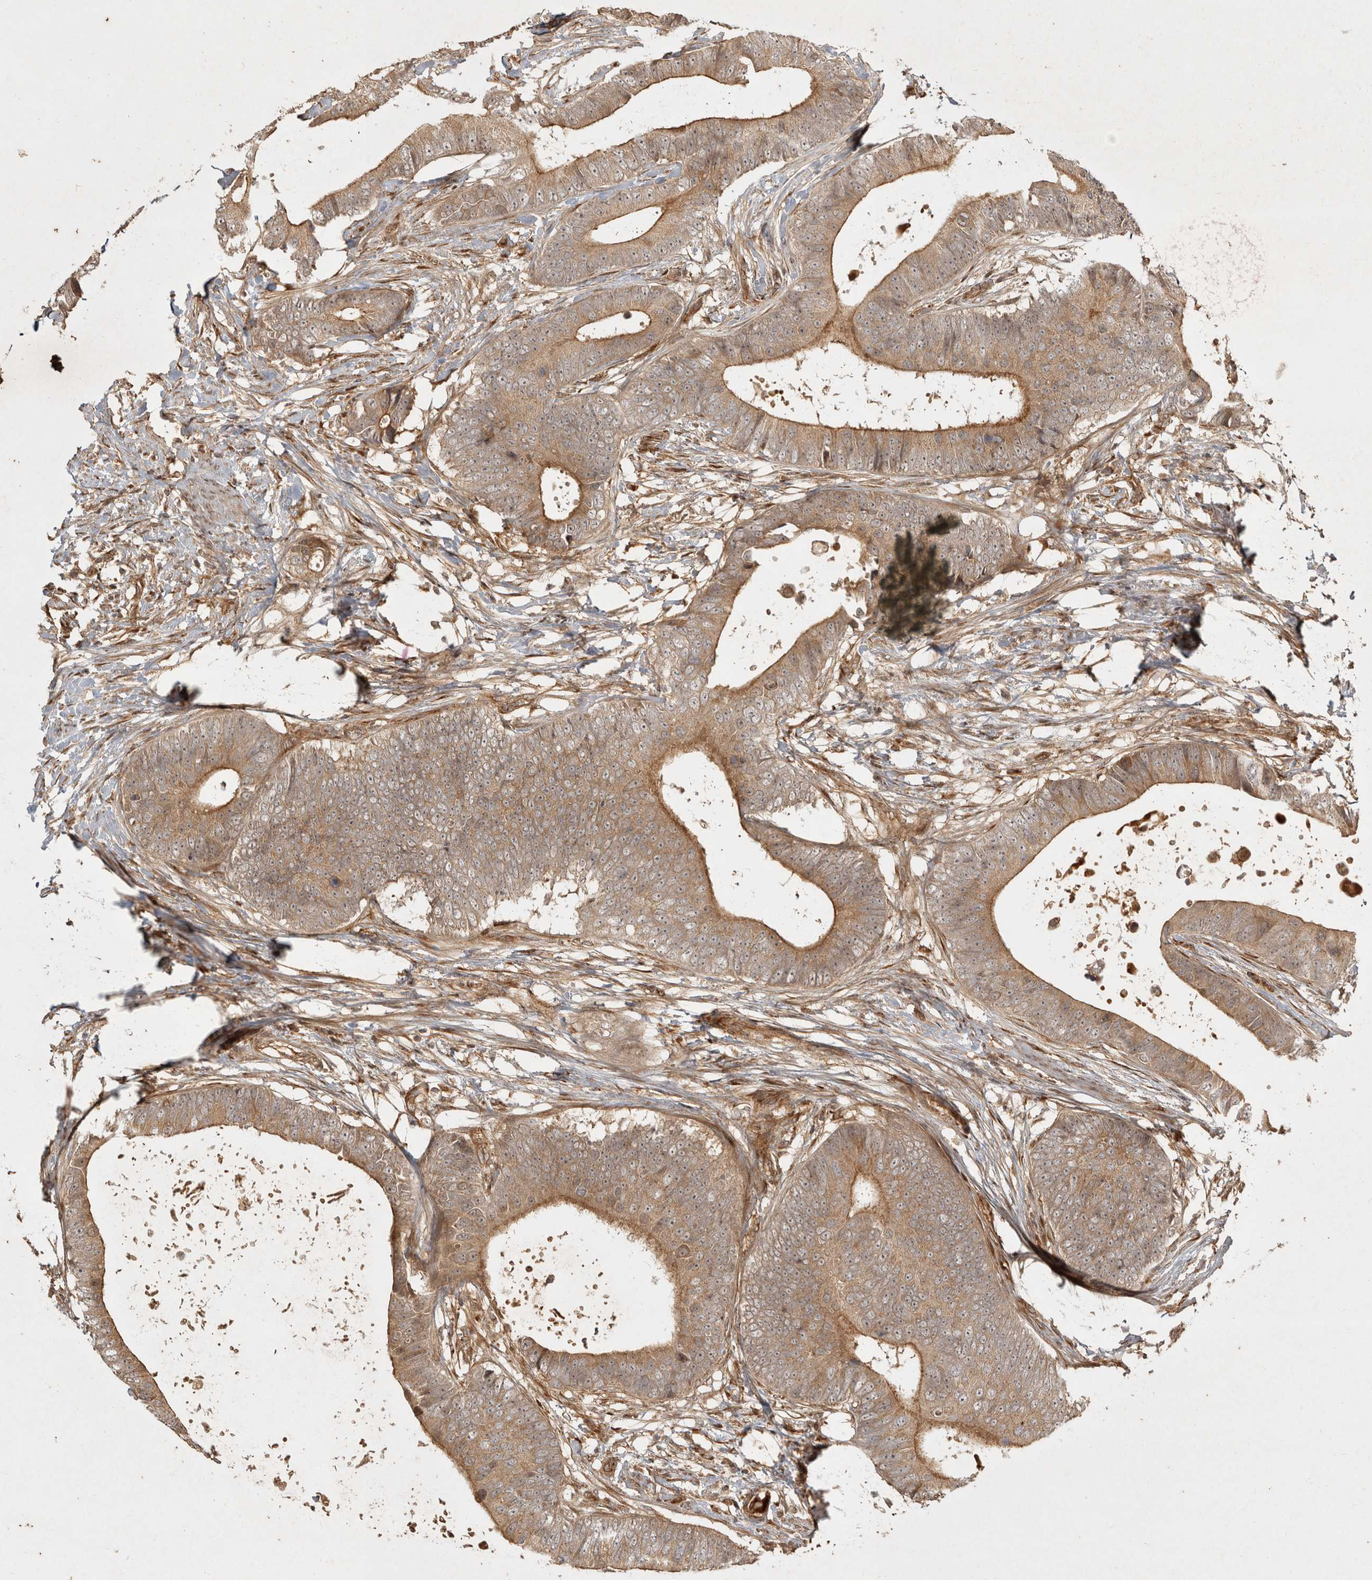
{"staining": {"intensity": "moderate", "quantity": "25%-75%", "location": "cytoplasmic/membranous"}, "tissue": "colorectal cancer", "cell_type": "Tumor cells", "image_type": "cancer", "snomed": [{"axis": "morphology", "description": "Adenocarcinoma, NOS"}, {"axis": "topography", "description": "Colon"}], "caption": "Colorectal adenocarcinoma was stained to show a protein in brown. There is medium levels of moderate cytoplasmic/membranous staining in approximately 25%-75% of tumor cells.", "gene": "CAMSAP2", "patient": {"sex": "male", "age": 56}}